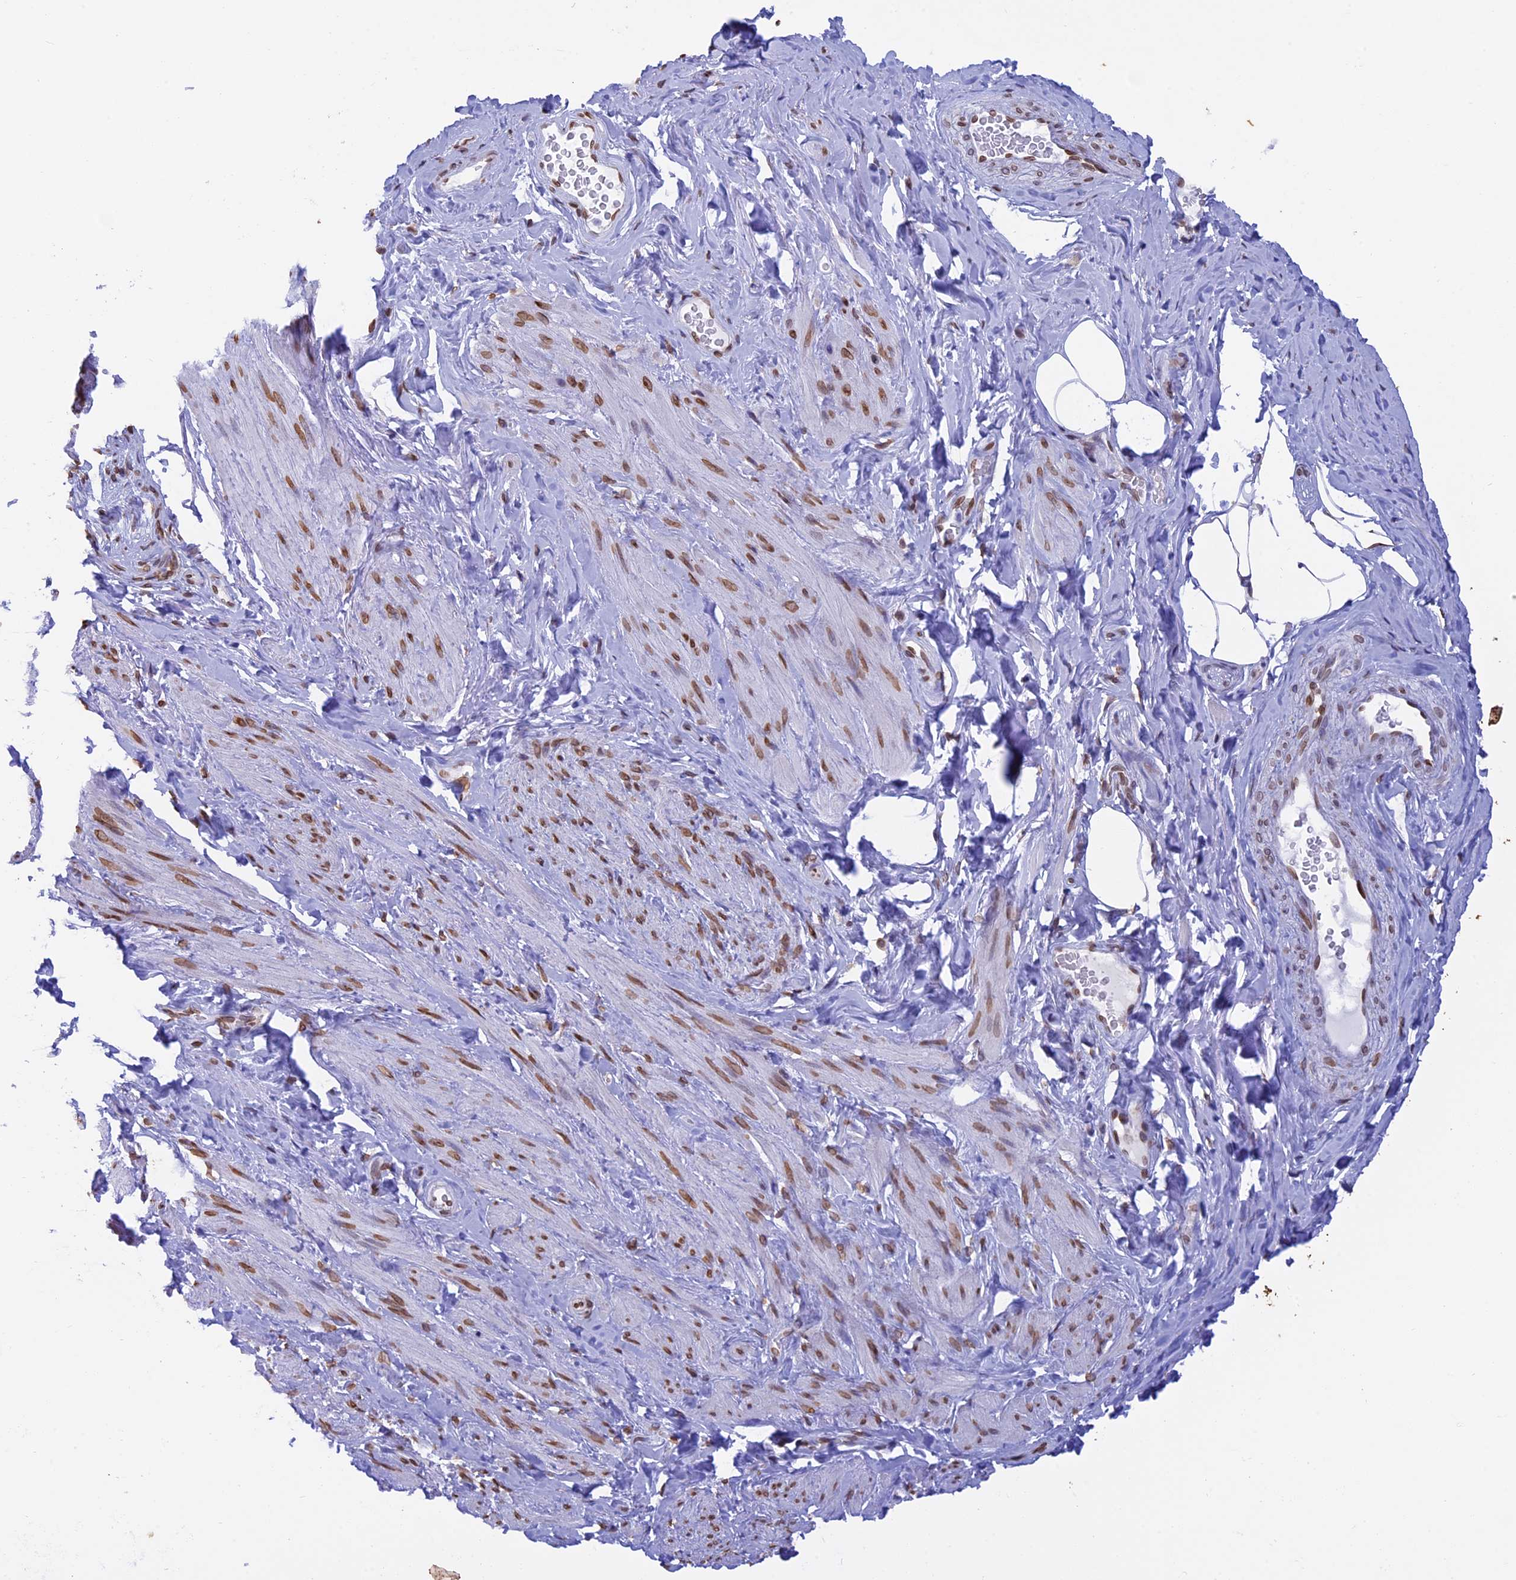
{"staining": {"intensity": "moderate", "quantity": ">75%", "location": "nuclear"}, "tissue": "smooth muscle", "cell_type": "Smooth muscle cells", "image_type": "normal", "snomed": [{"axis": "morphology", "description": "Normal tissue, NOS"}, {"axis": "topography", "description": "Smooth muscle"}, {"axis": "topography", "description": "Peripheral nerve tissue"}], "caption": "Immunohistochemistry image of unremarkable smooth muscle: smooth muscle stained using immunohistochemistry exhibits medium levels of moderate protein expression localized specifically in the nuclear of smooth muscle cells, appearing as a nuclear brown color.", "gene": "TMPRSS7", "patient": {"sex": "male", "age": 69}}